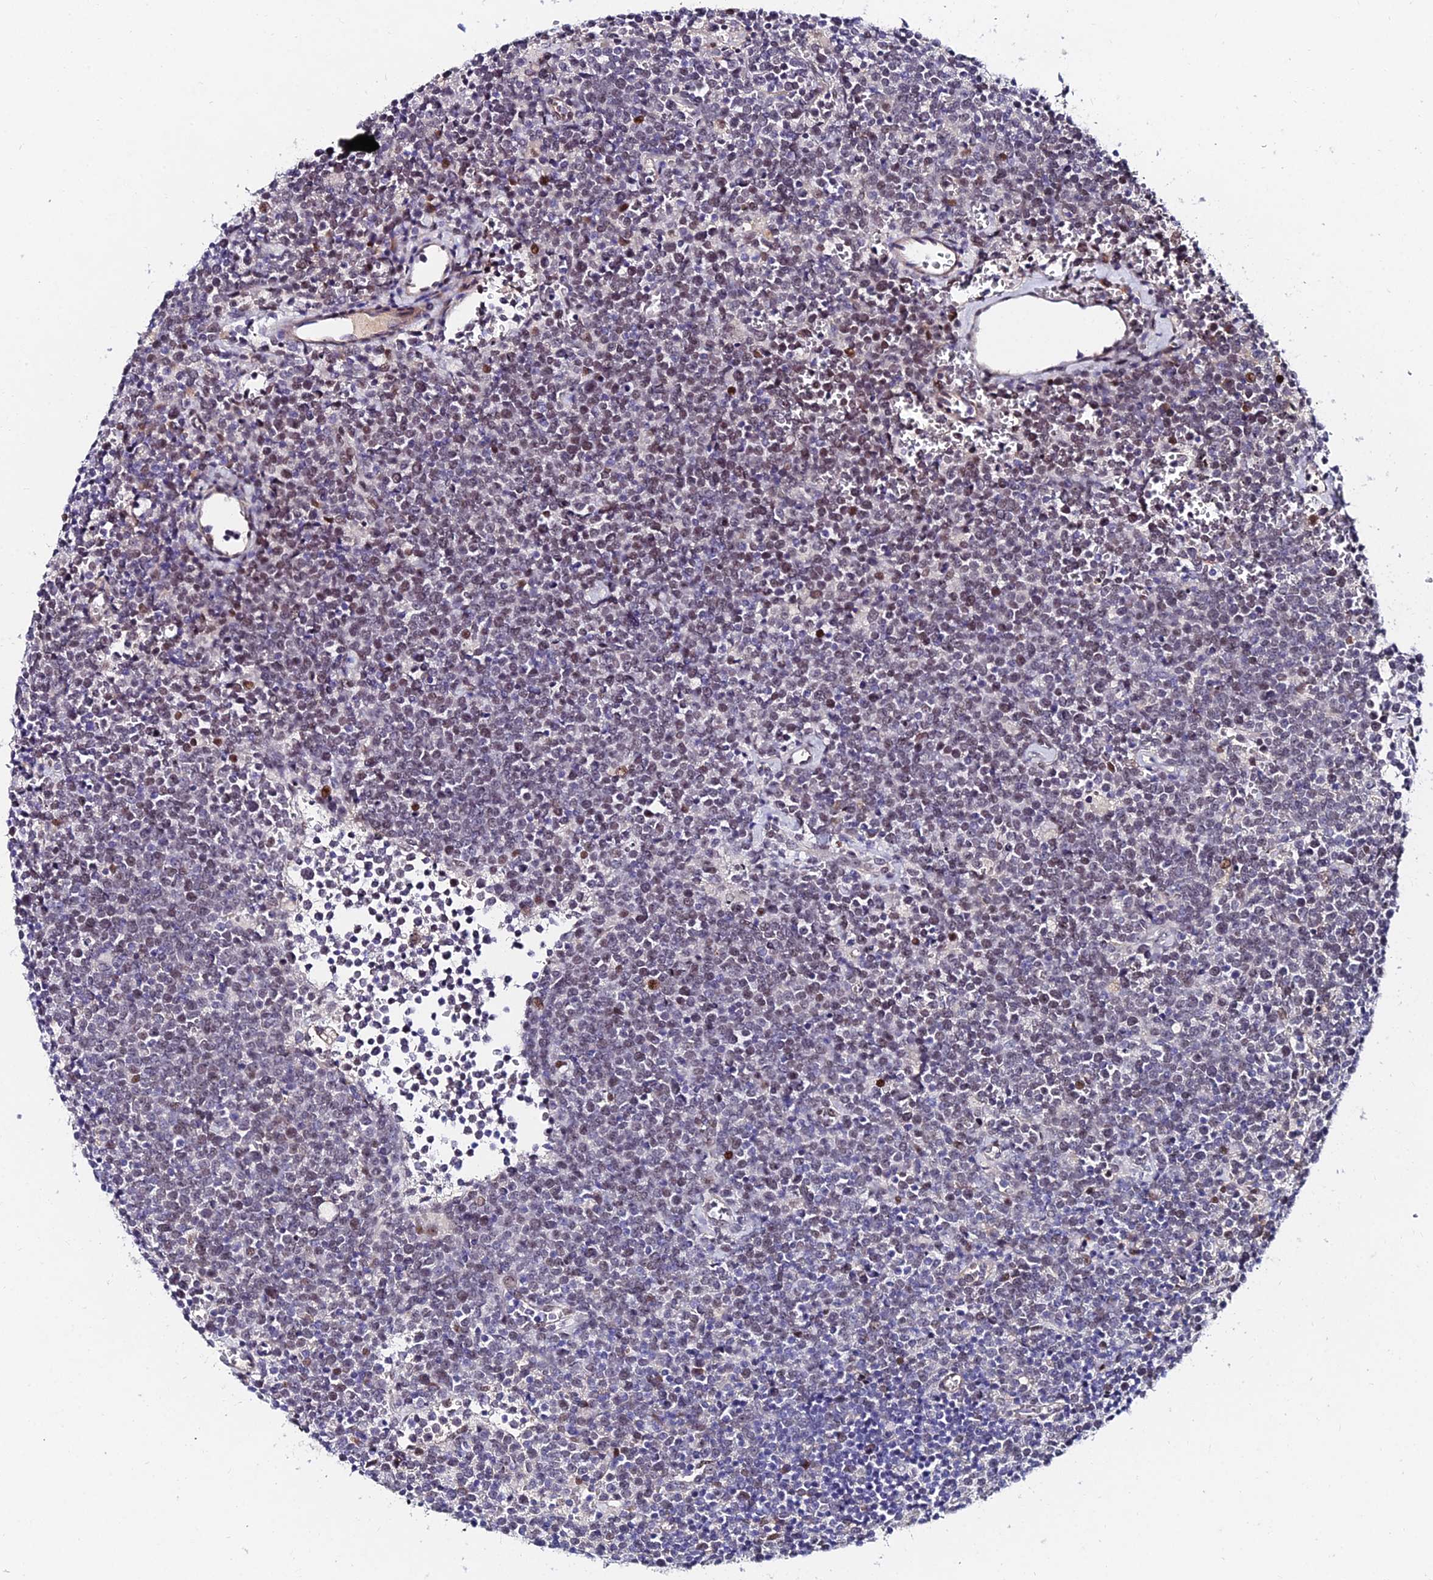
{"staining": {"intensity": "weak", "quantity": "25%-75%", "location": "nuclear"}, "tissue": "lymphoma", "cell_type": "Tumor cells", "image_type": "cancer", "snomed": [{"axis": "morphology", "description": "Malignant lymphoma, non-Hodgkin's type, High grade"}, {"axis": "topography", "description": "Lymph node"}], "caption": "Tumor cells demonstrate weak nuclear expression in about 25%-75% of cells in lymphoma.", "gene": "TRIM24", "patient": {"sex": "male", "age": 61}}